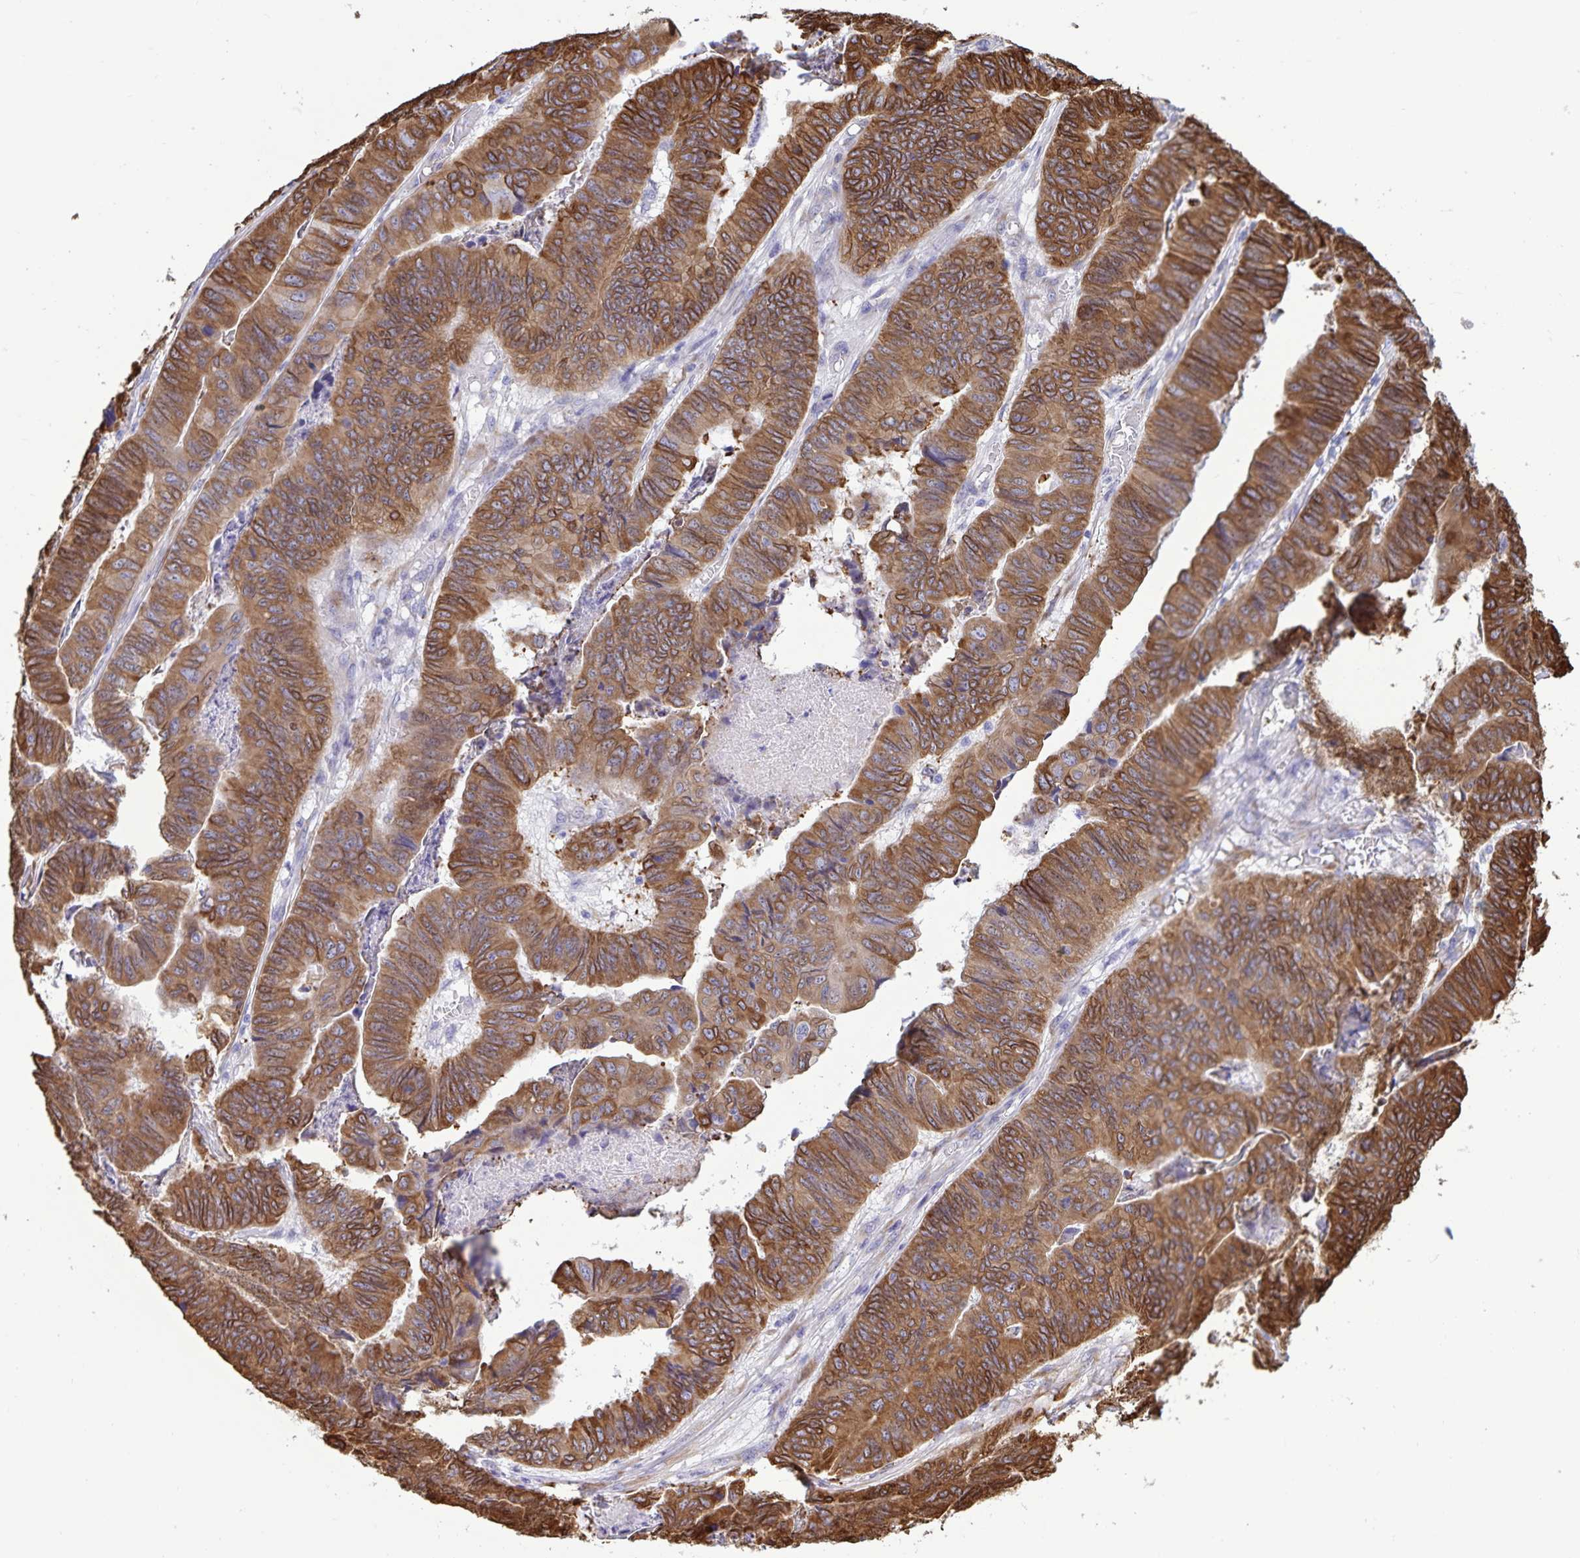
{"staining": {"intensity": "moderate", "quantity": ">75%", "location": "cytoplasmic/membranous"}, "tissue": "stomach cancer", "cell_type": "Tumor cells", "image_type": "cancer", "snomed": [{"axis": "morphology", "description": "Adenocarcinoma, NOS"}, {"axis": "topography", "description": "Stomach, lower"}], "caption": "A photomicrograph showing moderate cytoplasmic/membranous positivity in approximately >75% of tumor cells in stomach cancer (adenocarcinoma), as visualized by brown immunohistochemical staining.", "gene": "RCN1", "patient": {"sex": "male", "age": 77}}